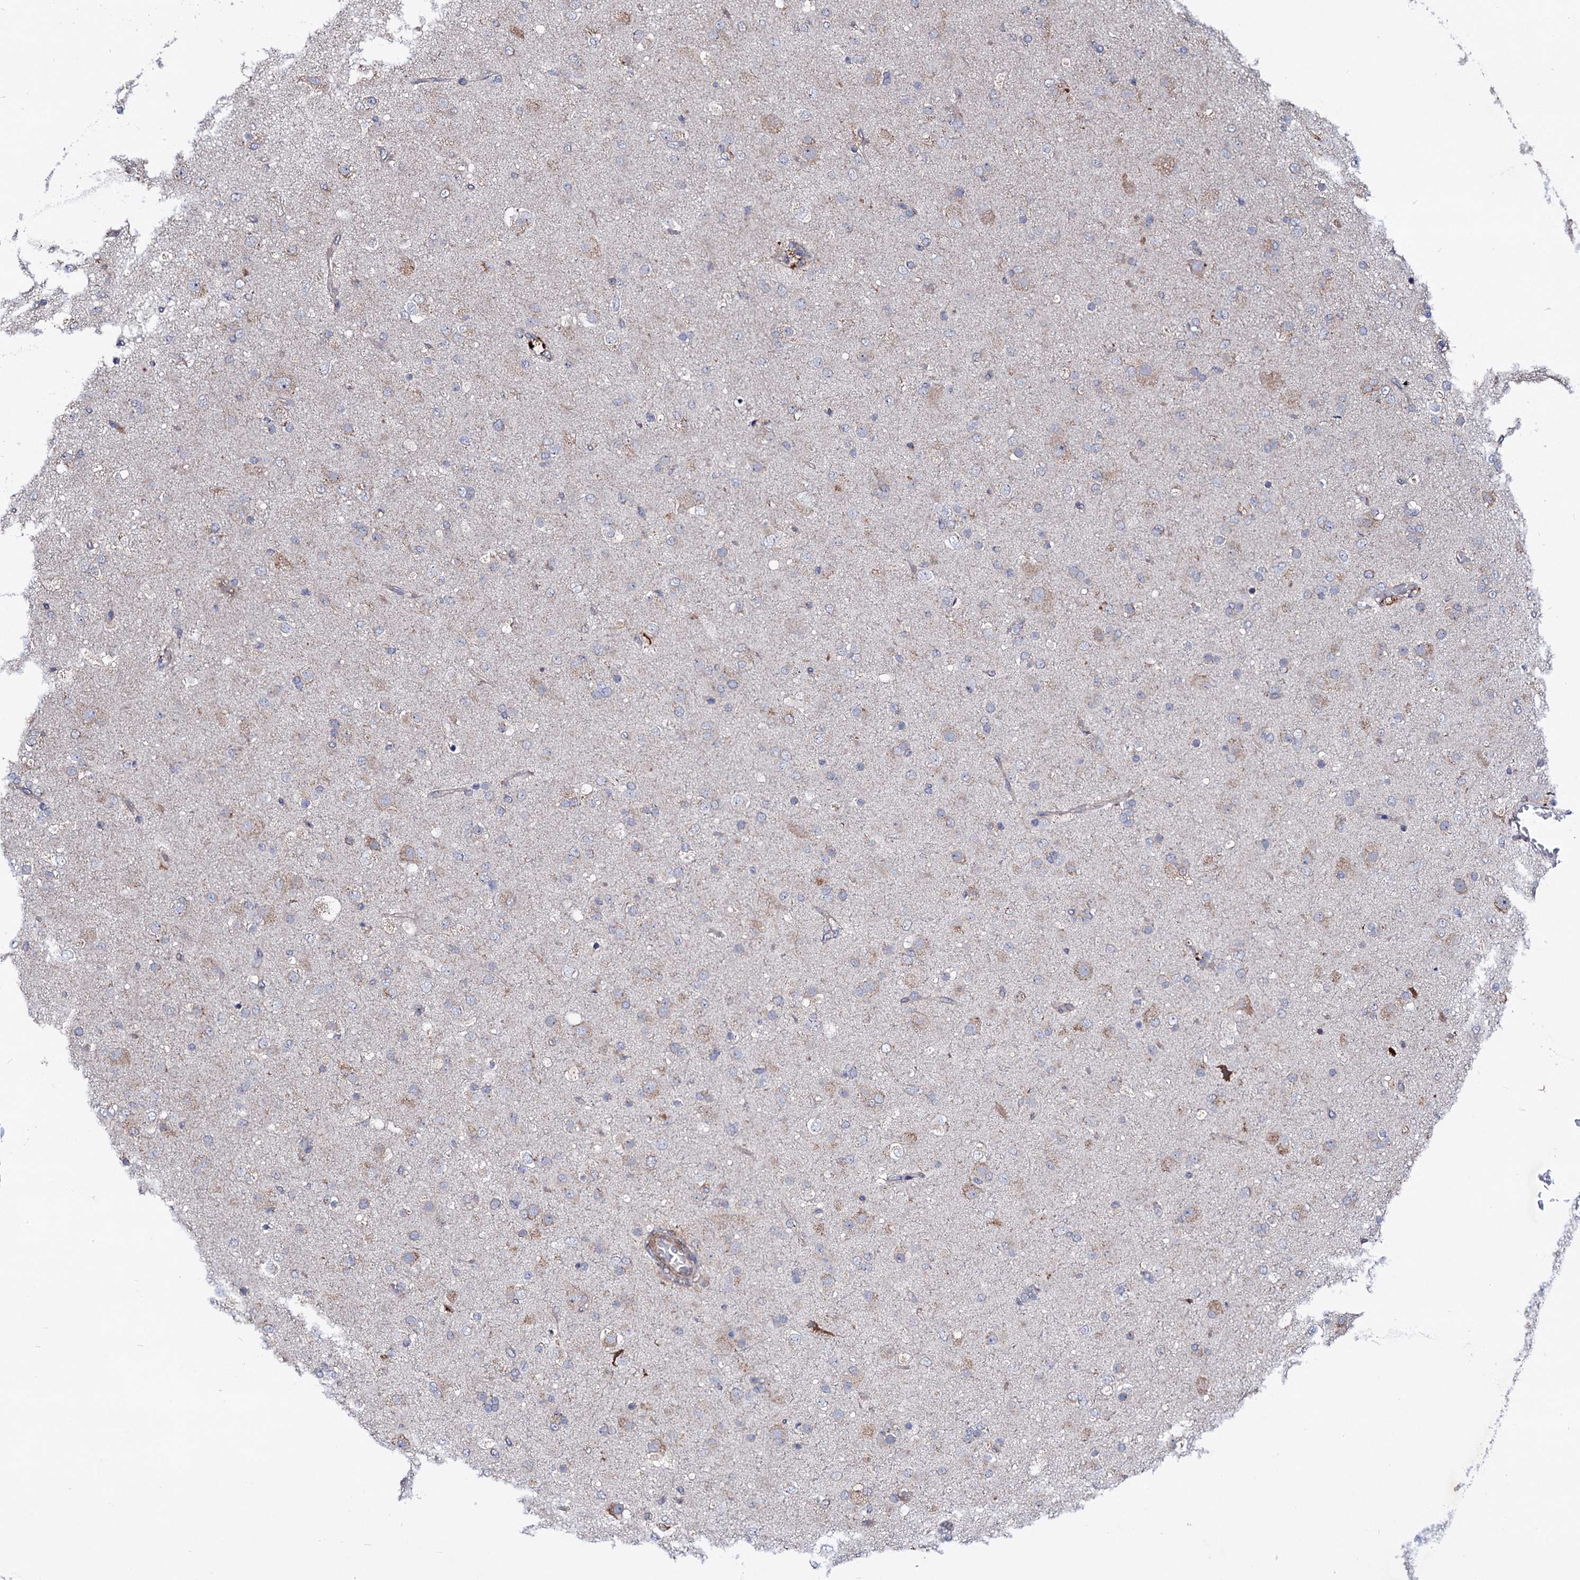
{"staining": {"intensity": "weak", "quantity": "<25%", "location": "cytoplasmic/membranous"}, "tissue": "glioma", "cell_type": "Tumor cells", "image_type": "cancer", "snomed": [{"axis": "morphology", "description": "Glioma, malignant, Low grade"}, {"axis": "topography", "description": "Brain"}], "caption": "High magnification brightfield microscopy of glioma stained with DAB (brown) and counterstained with hematoxylin (blue): tumor cells show no significant expression.", "gene": "DYDC1", "patient": {"sex": "male", "age": 65}}